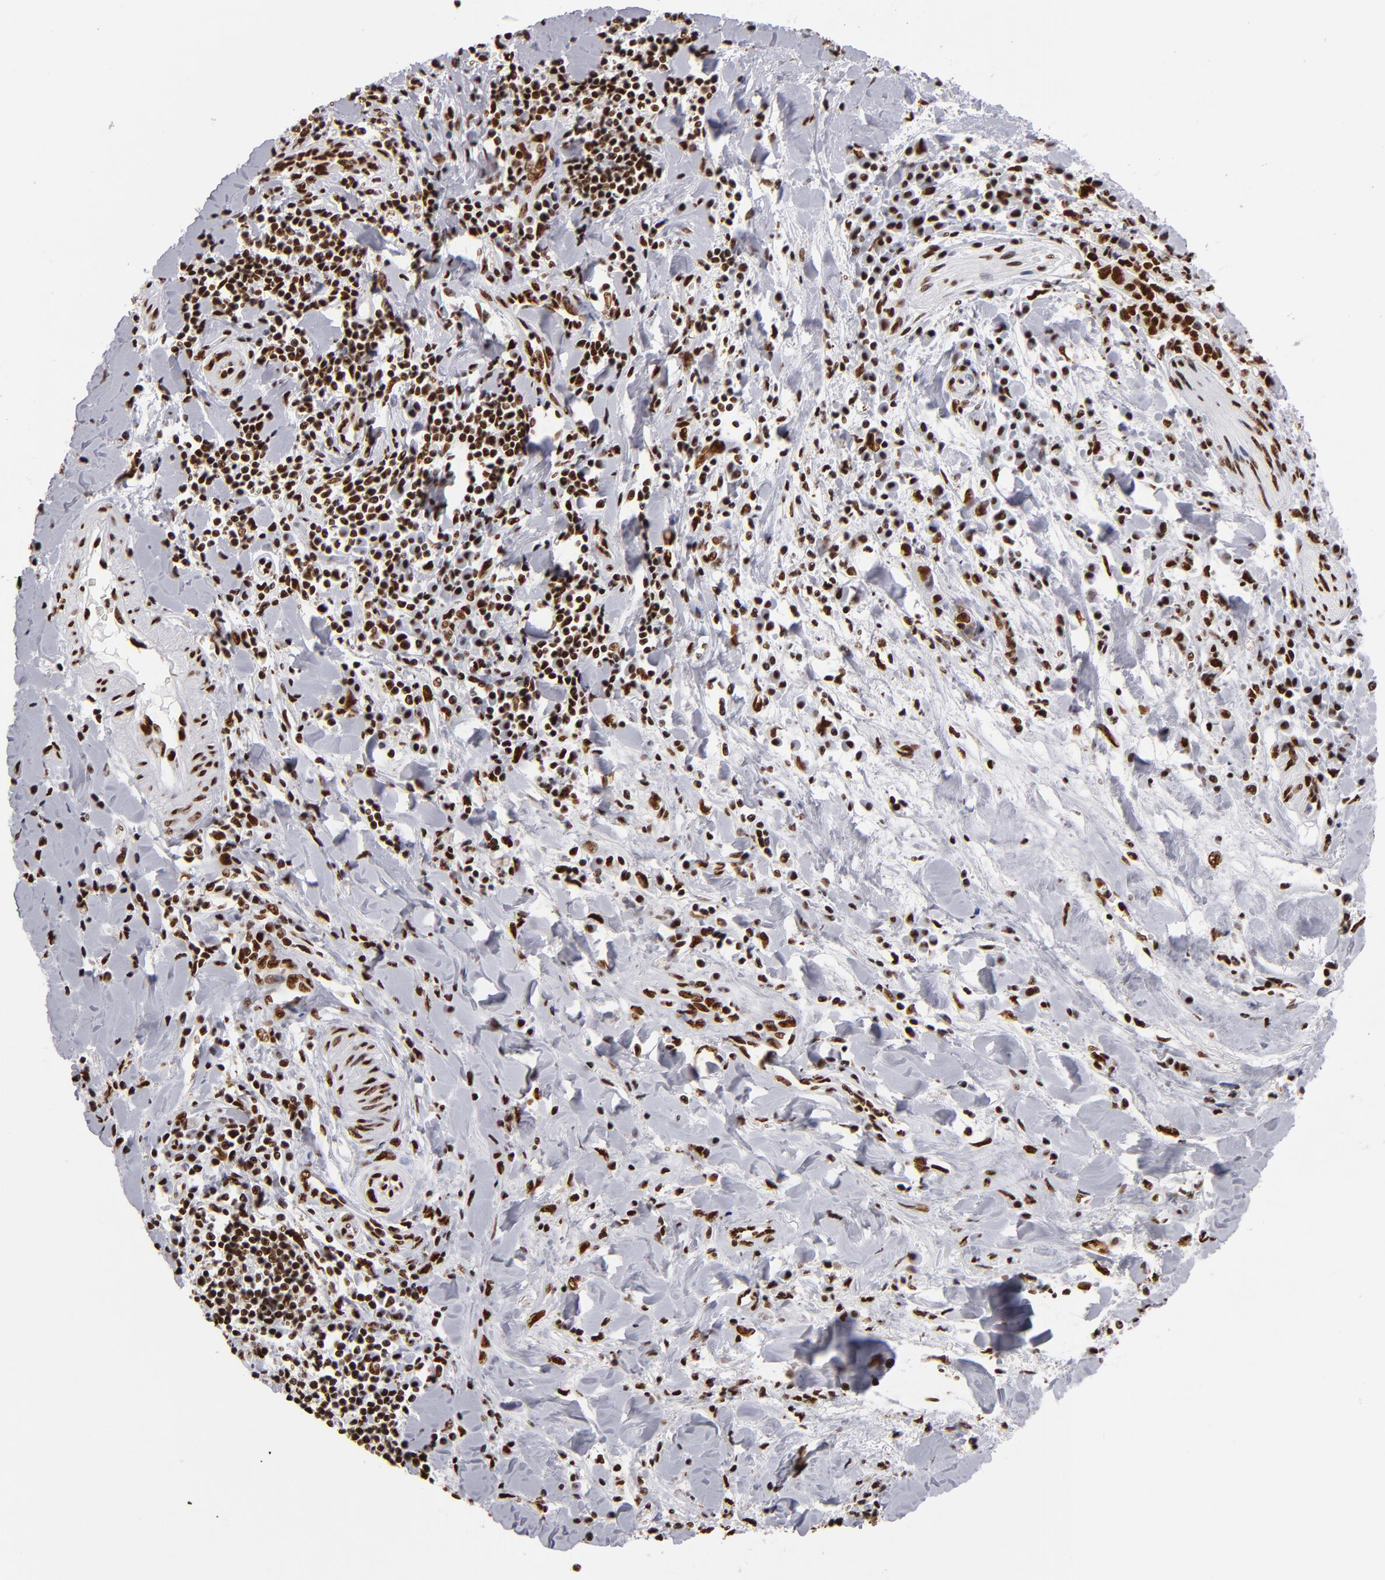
{"staining": {"intensity": "strong", "quantity": ">75%", "location": "nuclear"}, "tissue": "liver cancer", "cell_type": "Tumor cells", "image_type": "cancer", "snomed": [{"axis": "morphology", "description": "Cholangiocarcinoma"}, {"axis": "topography", "description": "Liver"}], "caption": "Liver cholangiocarcinoma was stained to show a protein in brown. There is high levels of strong nuclear expression in approximately >75% of tumor cells.", "gene": "MRE11", "patient": {"sex": "male", "age": 57}}